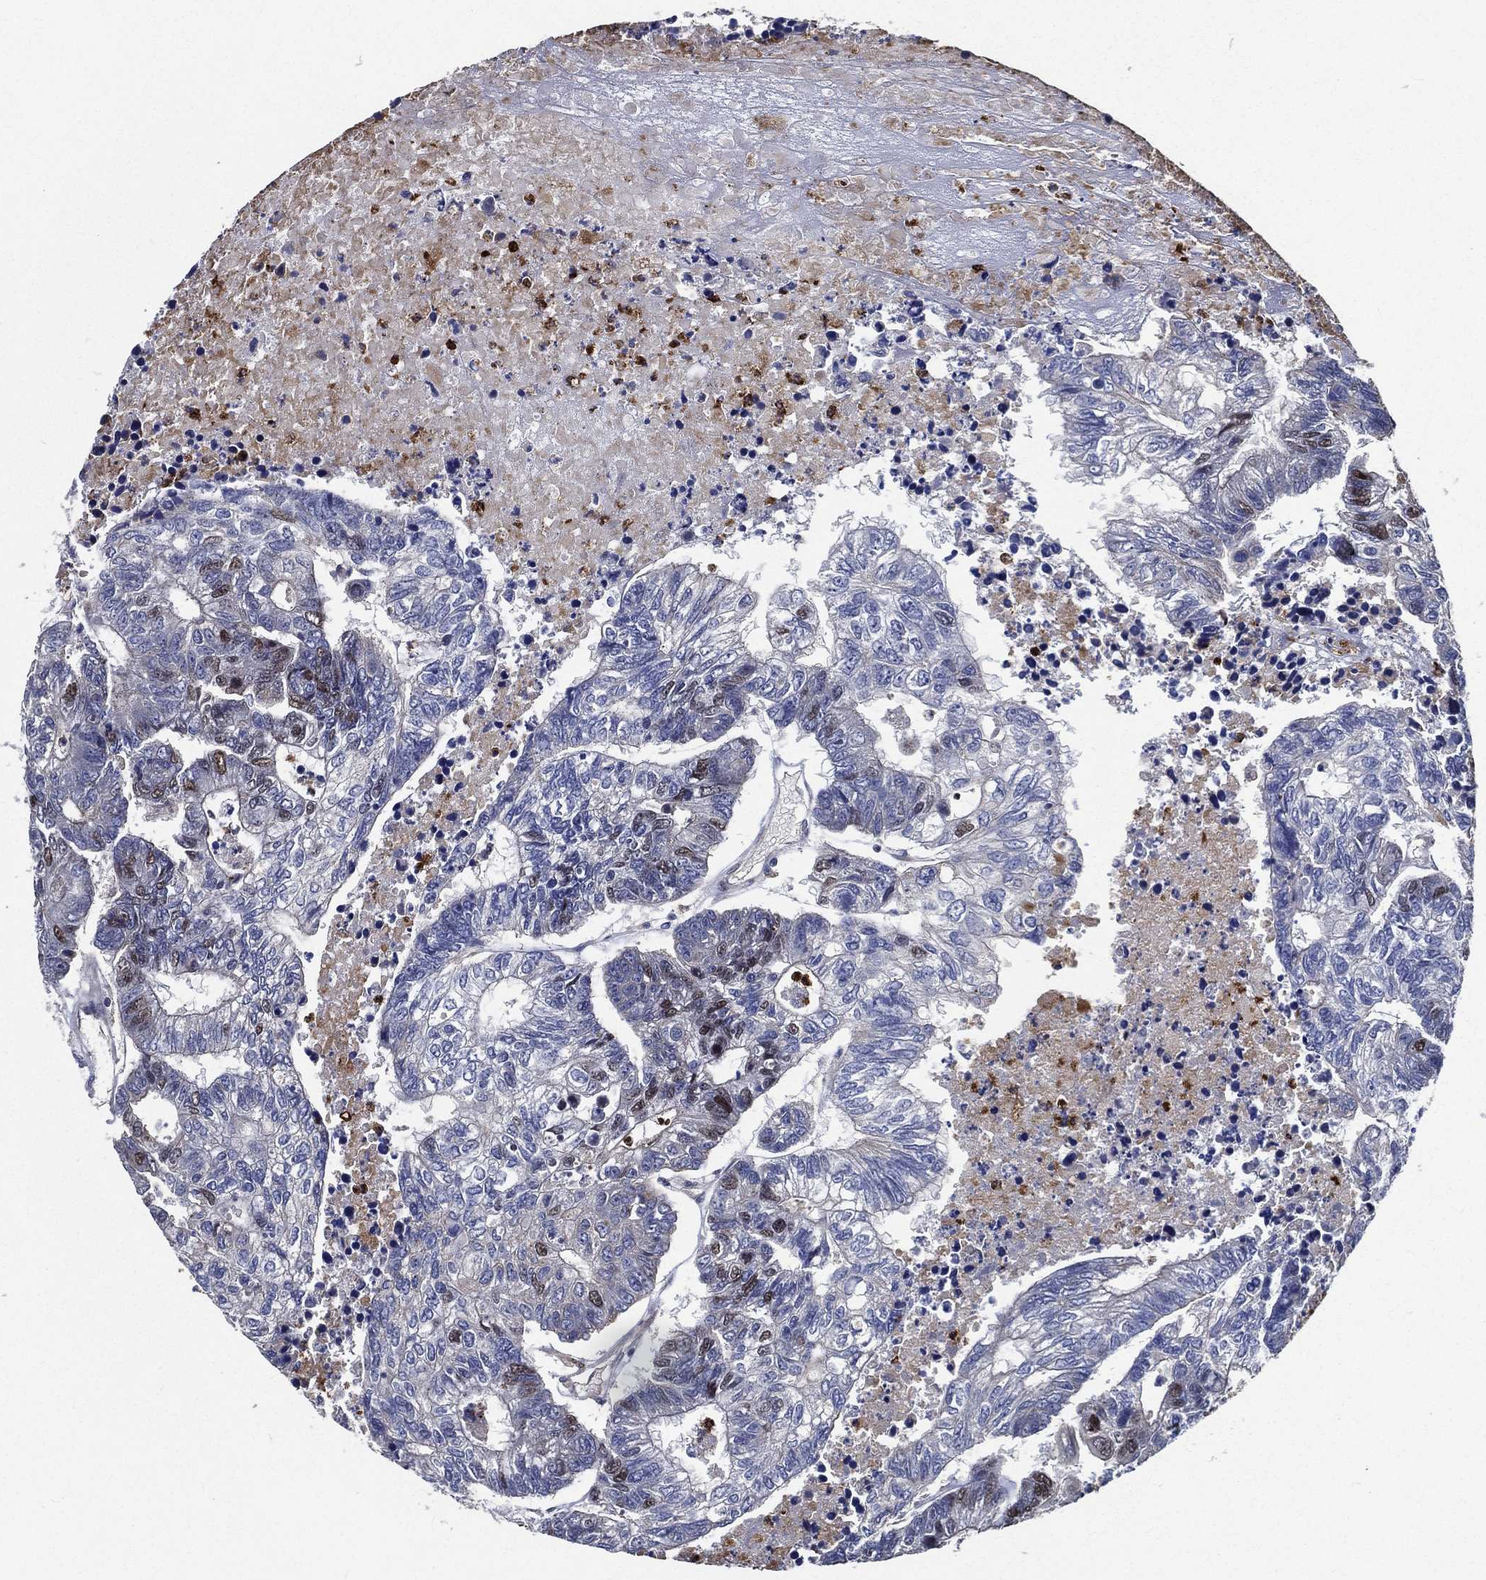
{"staining": {"intensity": "moderate", "quantity": "<25%", "location": "nuclear"}, "tissue": "colorectal cancer", "cell_type": "Tumor cells", "image_type": "cancer", "snomed": [{"axis": "morphology", "description": "Adenocarcinoma, NOS"}, {"axis": "topography", "description": "Colon"}], "caption": "Protein expression analysis of colorectal adenocarcinoma displays moderate nuclear positivity in about <25% of tumor cells.", "gene": "KIF20B", "patient": {"sex": "female", "age": 48}}